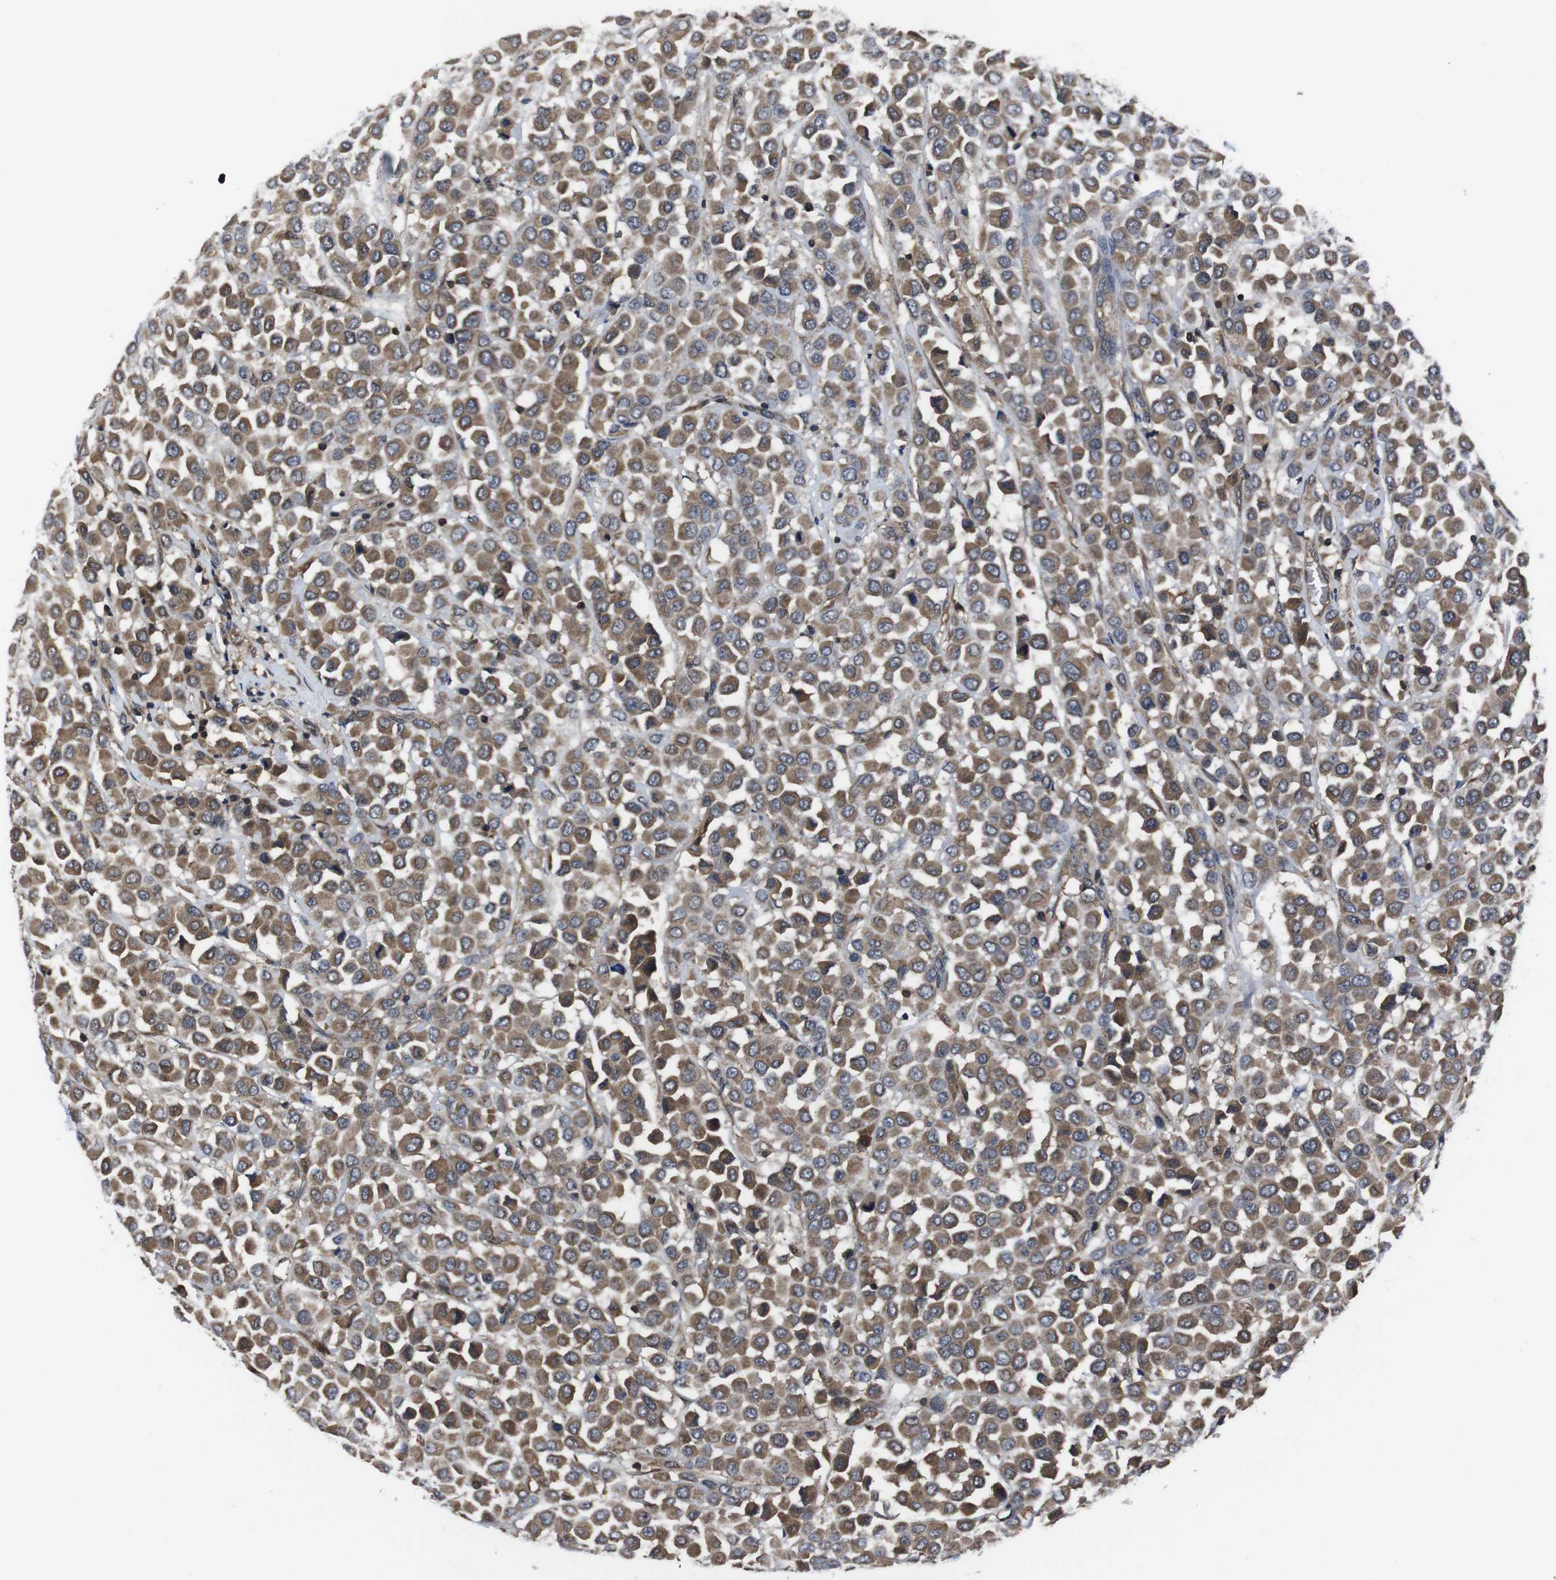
{"staining": {"intensity": "moderate", "quantity": ">75%", "location": "cytoplasmic/membranous"}, "tissue": "breast cancer", "cell_type": "Tumor cells", "image_type": "cancer", "snomed": [{"axis": "morphology", "description": "Duct carcinoma"}, {"axis": "topography", "description": "Breast"}], "caption": "Breast cancer (intraductal carcinoma) stained for a protein (brown) reveals moderate cytoplasmic/membranous positive staining in about >75% of tumor cells.", "gene": "CXCL11", "patient": {"sex": "female", "age": 61}}